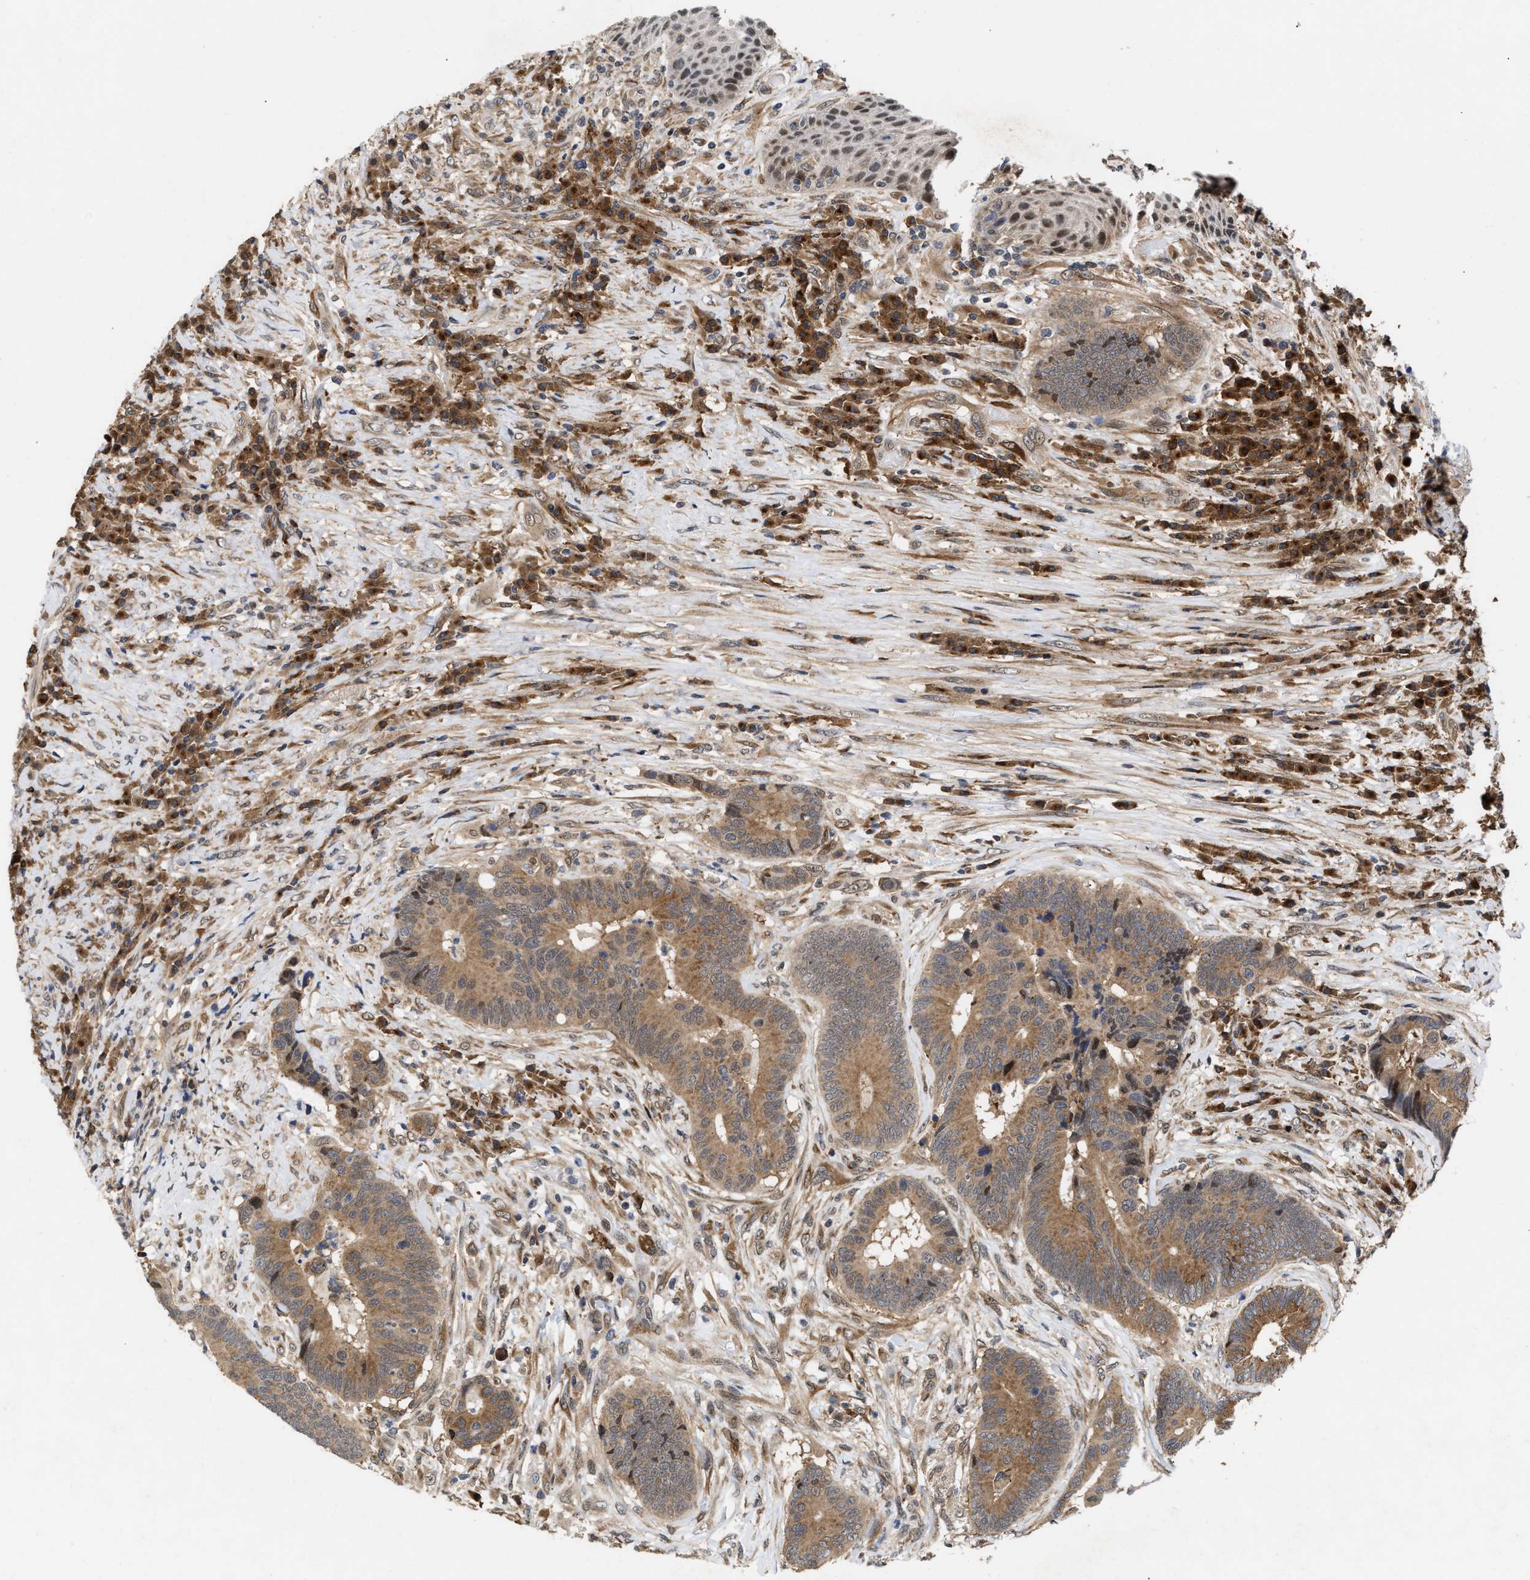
{"staining": {"intensity": "moderate", "quantity": ">75%", "location": "cytoplasmic/membranous"}, "tissue": "colorectal cancer", "cell_type": "Tumor cells", "image_type": "cancer", "snomed": [{"axis": "morphology", "description": "Adenocarcinoma, NOS"}, {"axis": "topography", "description": "Rectum"}, {"axis": "topography", "description": "Anal"}], "caption": "Immunohistochemical staining of adenocarcinoma (colorectal) demonstrates moderate cytoplasmic/membranous protein positivity in approximately >75% of tumor cells.", "gene": "CLIP2", "patient": {"sex": "female", "age": 89}}